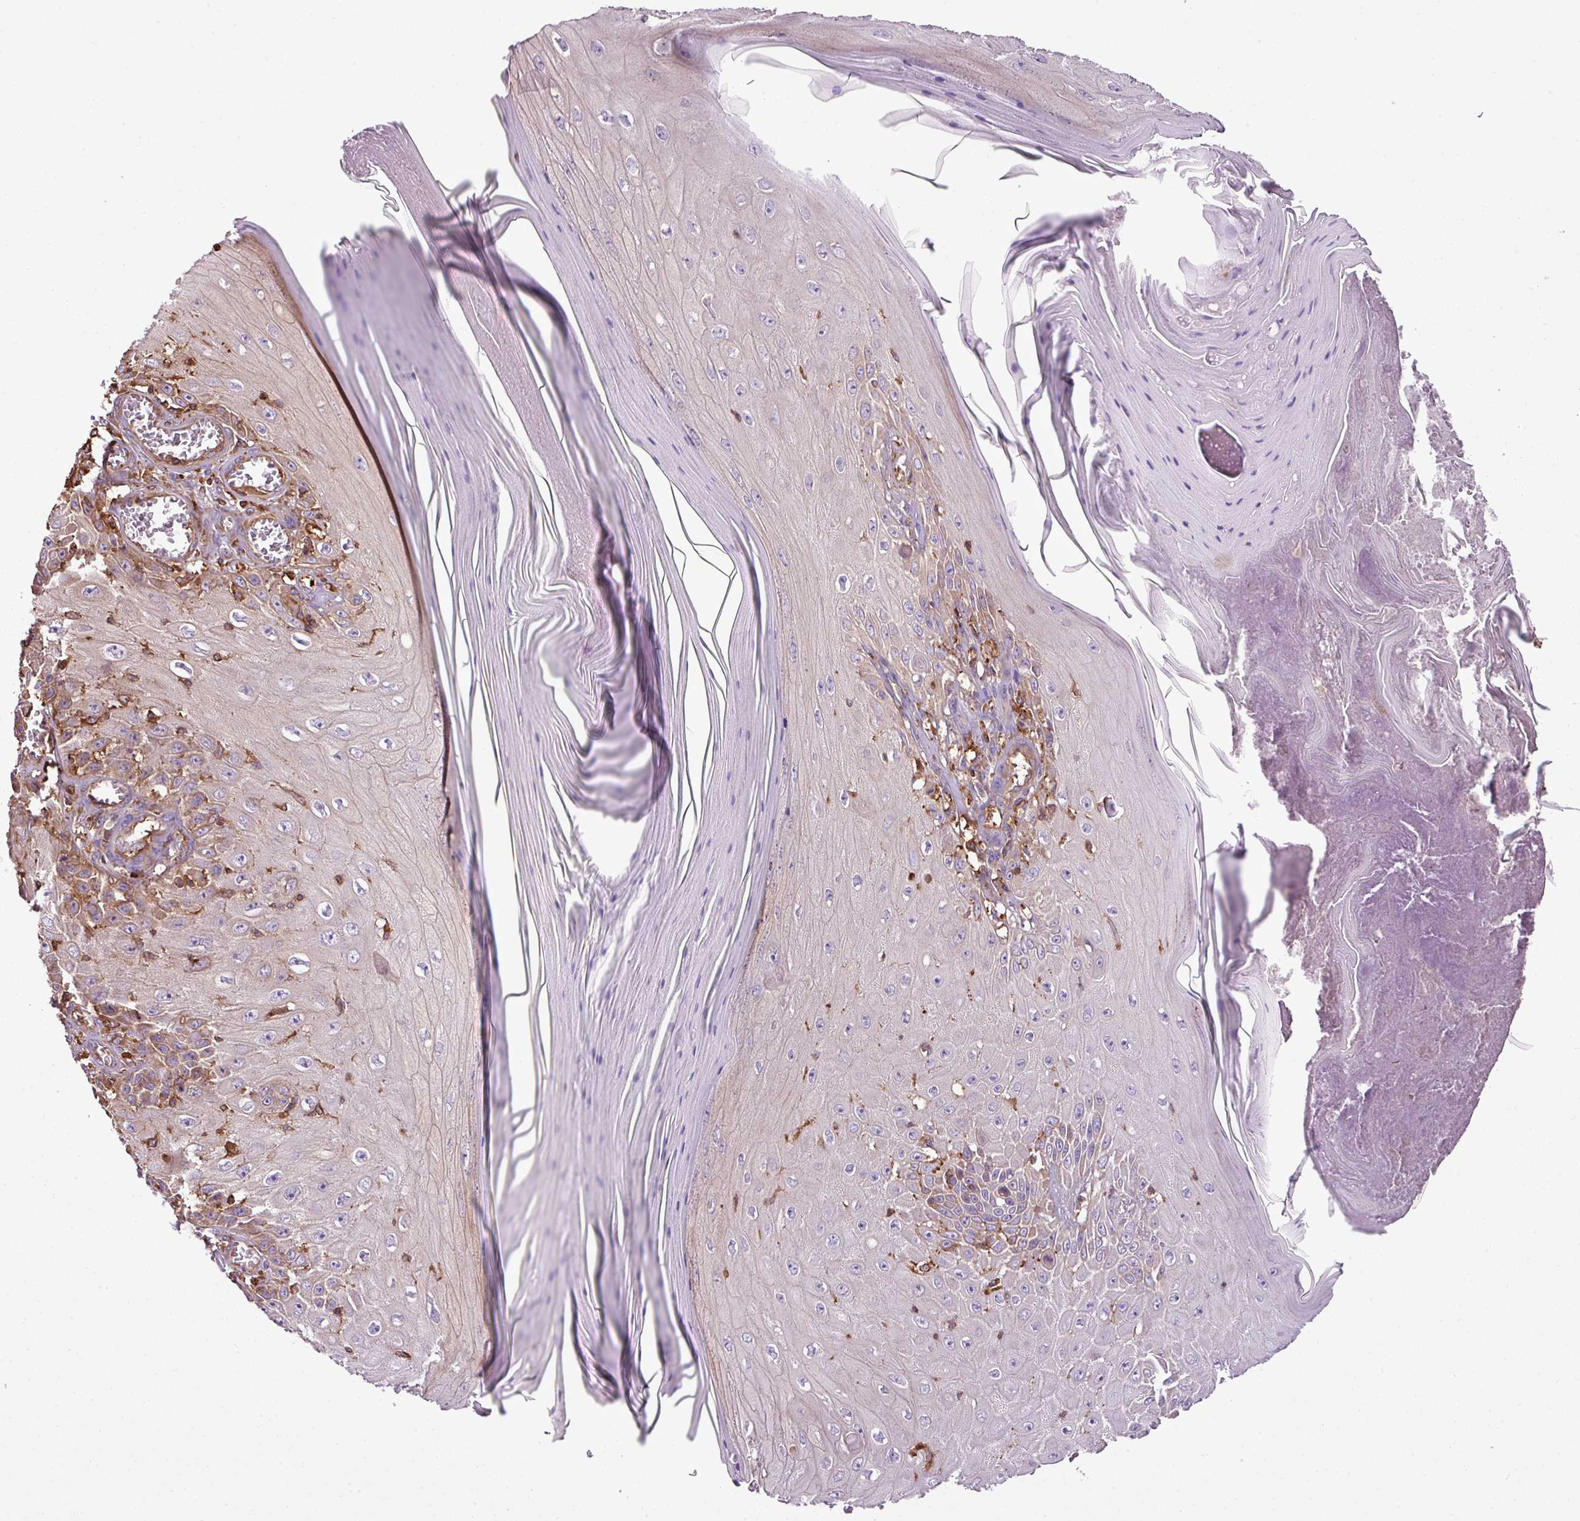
{"staining": {"intensity": "moderate", "quantity": "<25%", "location": "cytoplasmic/membranous"}, "tissue": "skin cancer", "cell_type": "Tumor cells", "image_type": "cancer", "snomed": [{"axis": "morphology", "description": "Squamous cell carcinoma, NOS"}, {"axis": "topography", "description": "Skin"}], "caption": "DAB (3,3'-diaminobenzidine) immunohistochemical staining of human skin cancer (squamous cell carcinoma) exhibits moderate cytoplasmic/membranous protein expression in about <25% of tumor cells.", "gene": "PGAP6", "patient": {"sex": "female", "age": 73}}